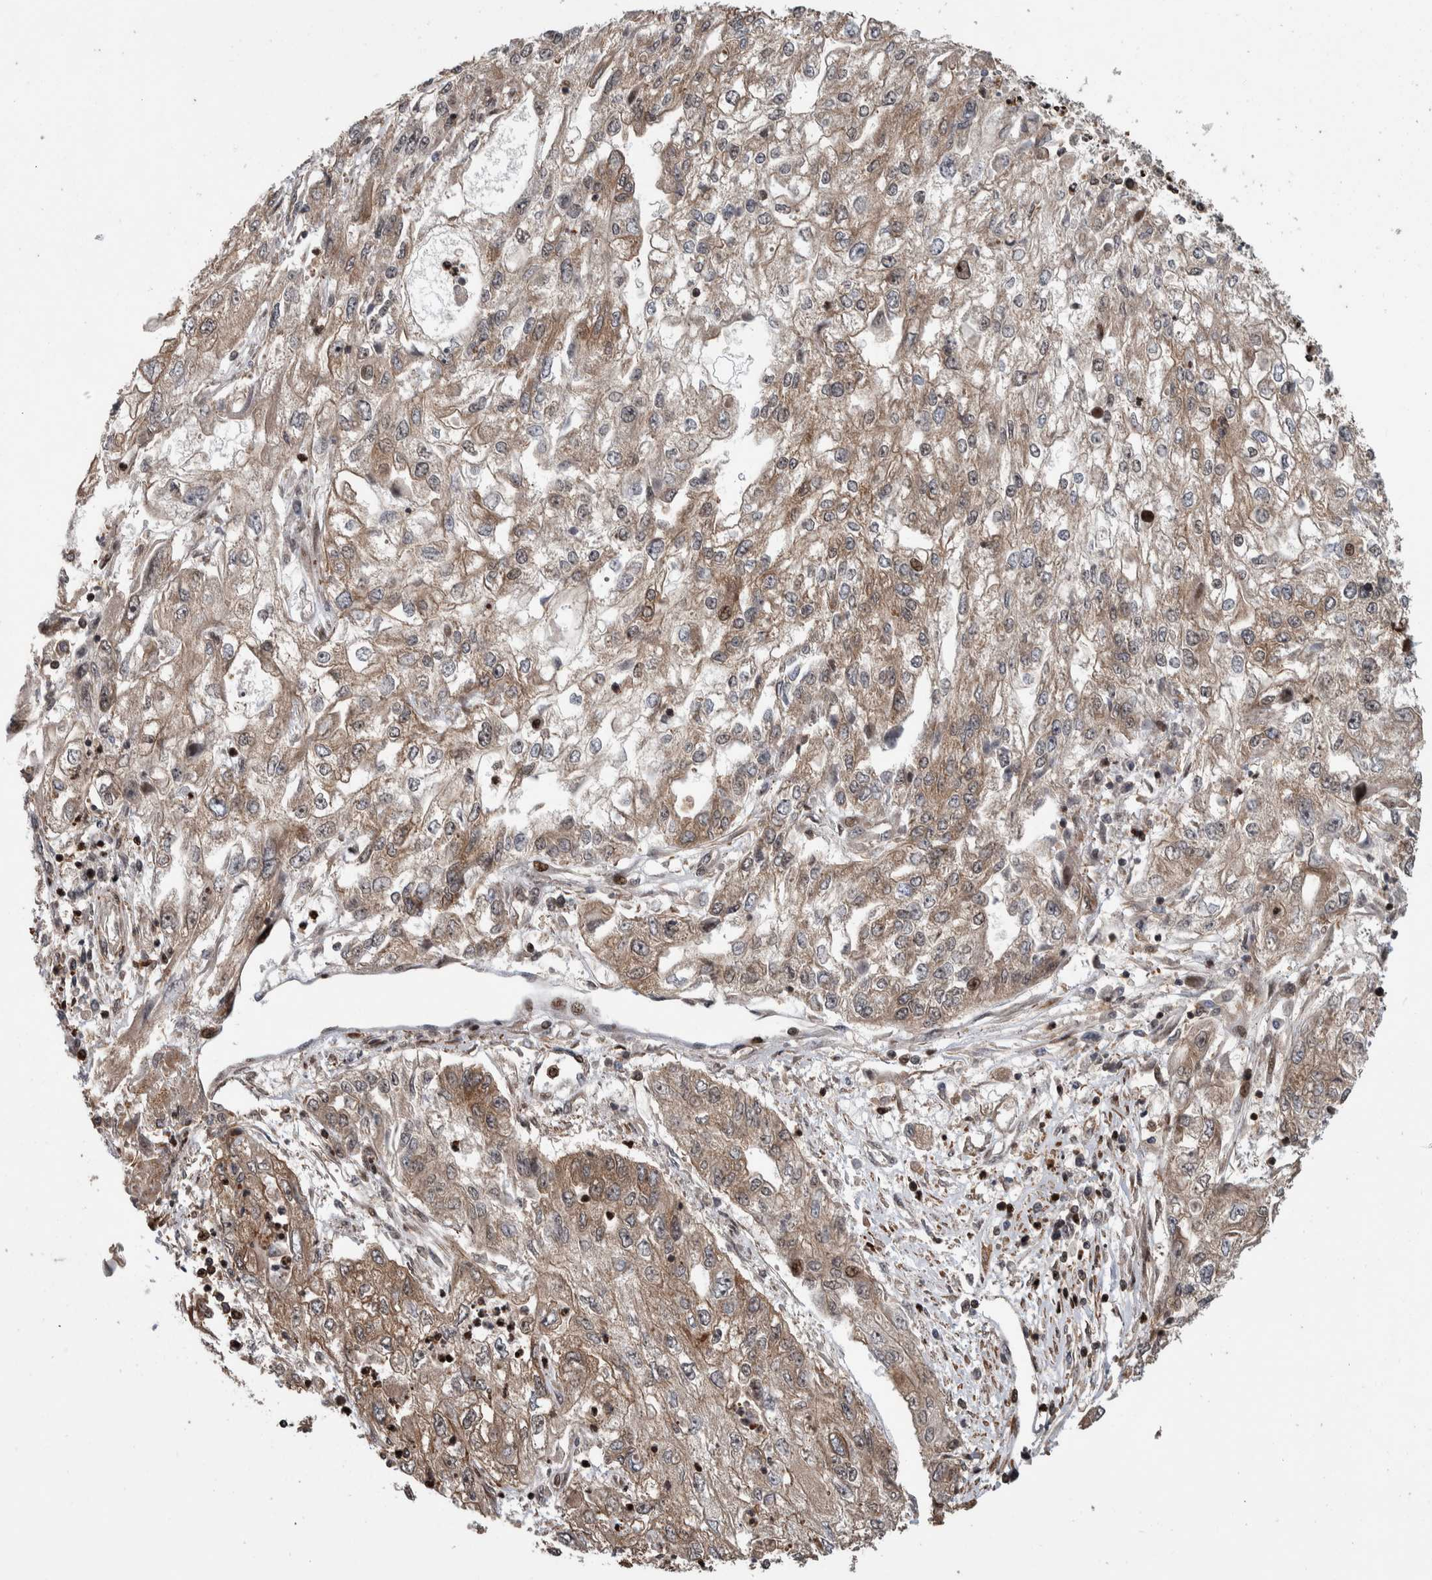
{"staining": {"intensity": "weak", "quantity": ">75%", "location": "cytoplasmic/membranous"}, "tissue": "endometrial cancer", "cell_type": "Tumor cells", "image_type": "cancer", "snomed": [{"axis": "morphology", "description": "Adenocarcinoma, NOS"}, {"axis": "topography", "description": "Endometrium"}], "caption": "The photomicrograph shows staining of endometrial adenocarcinoma, revealing weak cytoplasmic/membranous protein positivity (brown color) within tumor cells. (DAB (3,3'-diaminobenzidine) IHC with brightfield microscopy, high magnification).", "gene": "ARFGEF1", "patient": {"sex": "female", "age": 49}}